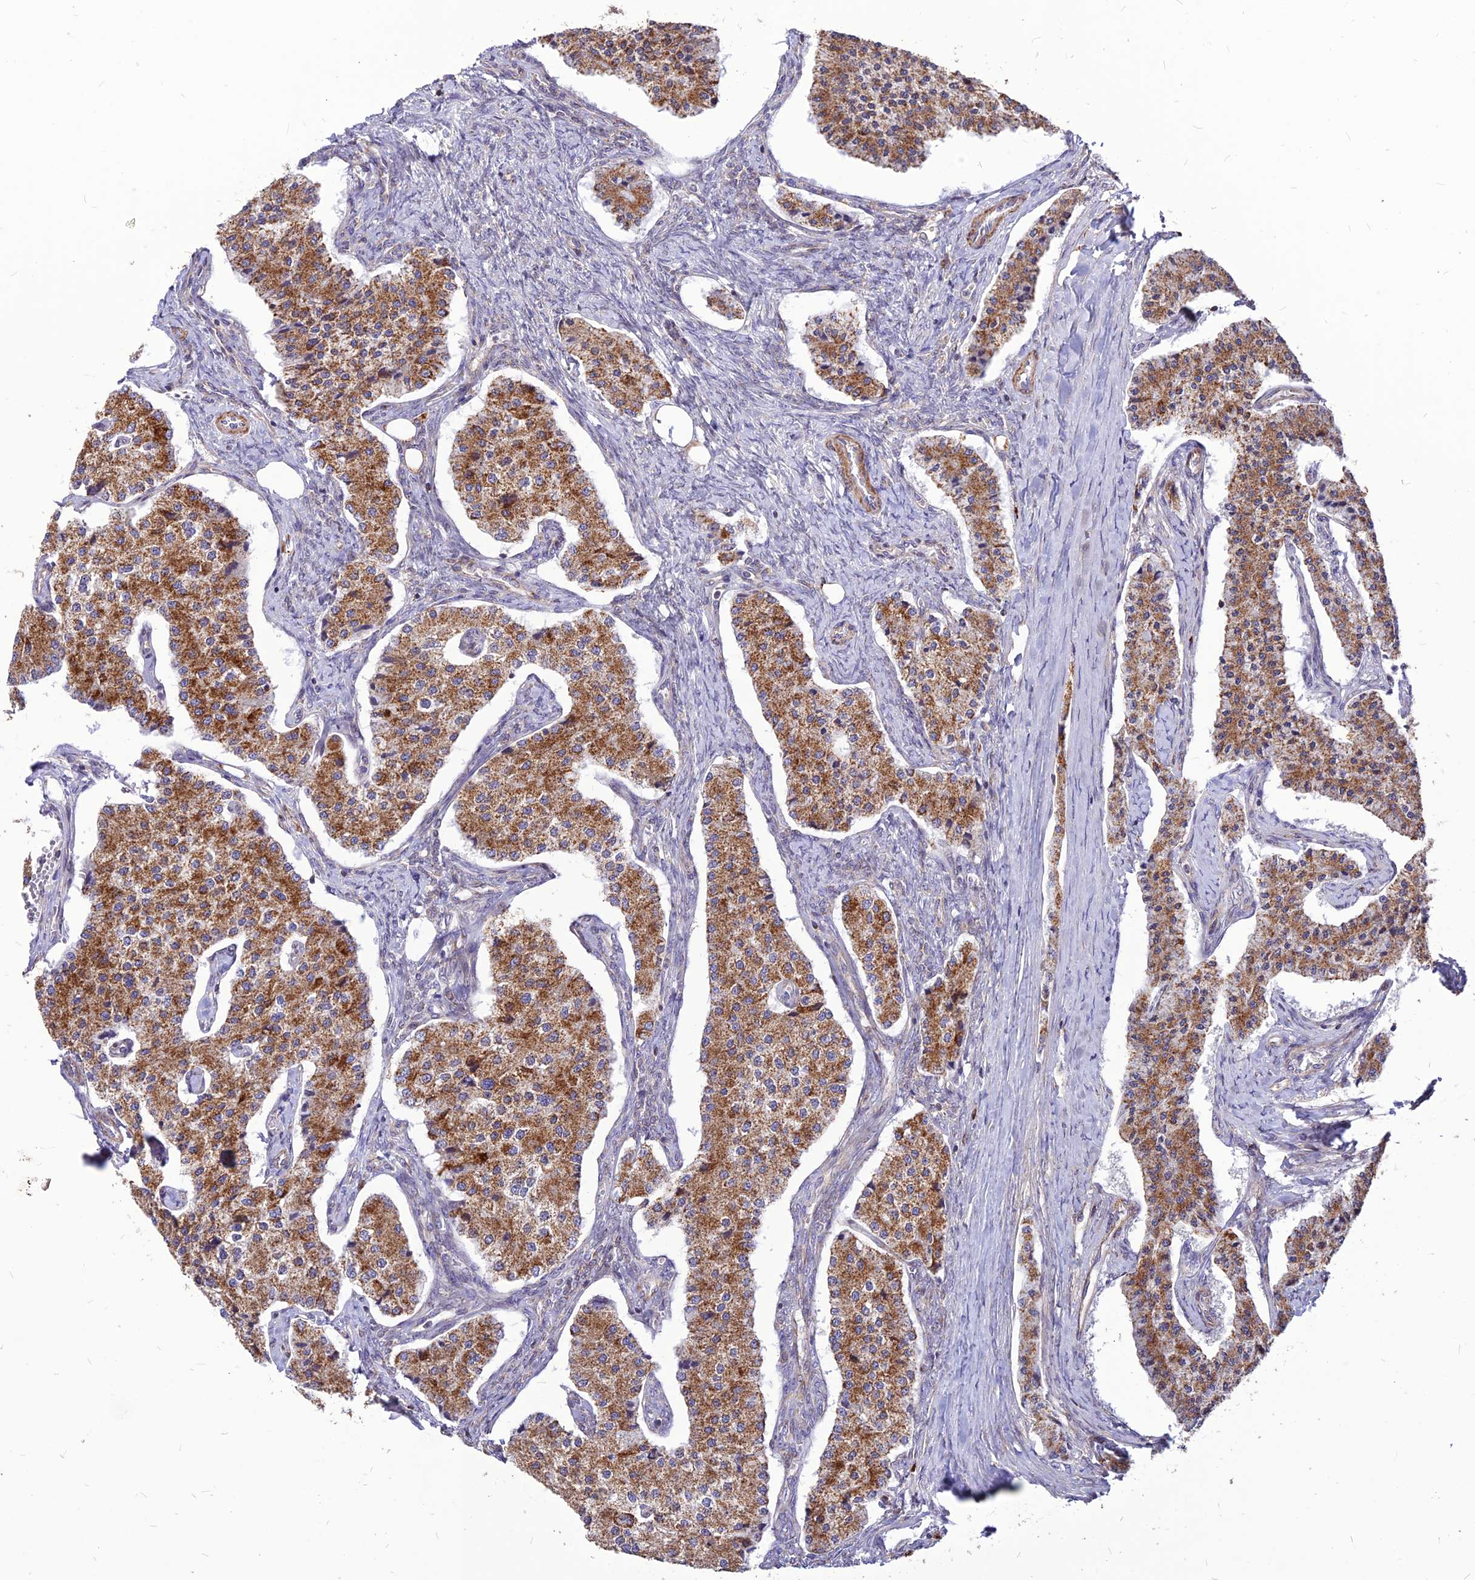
{"staining": {"intensity": "moderate", "quantity": ">75%", "location": "cytoplasmic/membranous"}, "tissue": "carcinoid", "cell_type": "Tumor cells", "image_type": "cancer", "snomed": [{"axis": "morphology", "description": "Carcinoid, malignant, NOS"}, {"axis": "topography", "description": "Colon"}], "caption": "Immunohistochemical staining of carcinoid (malignant) reveals medium levels of moderate cytoplasmic/membranous positivity in about >75% of tumor cells.", "gene": "ECI1", "patient": {"sex": "female", "age": 52}}